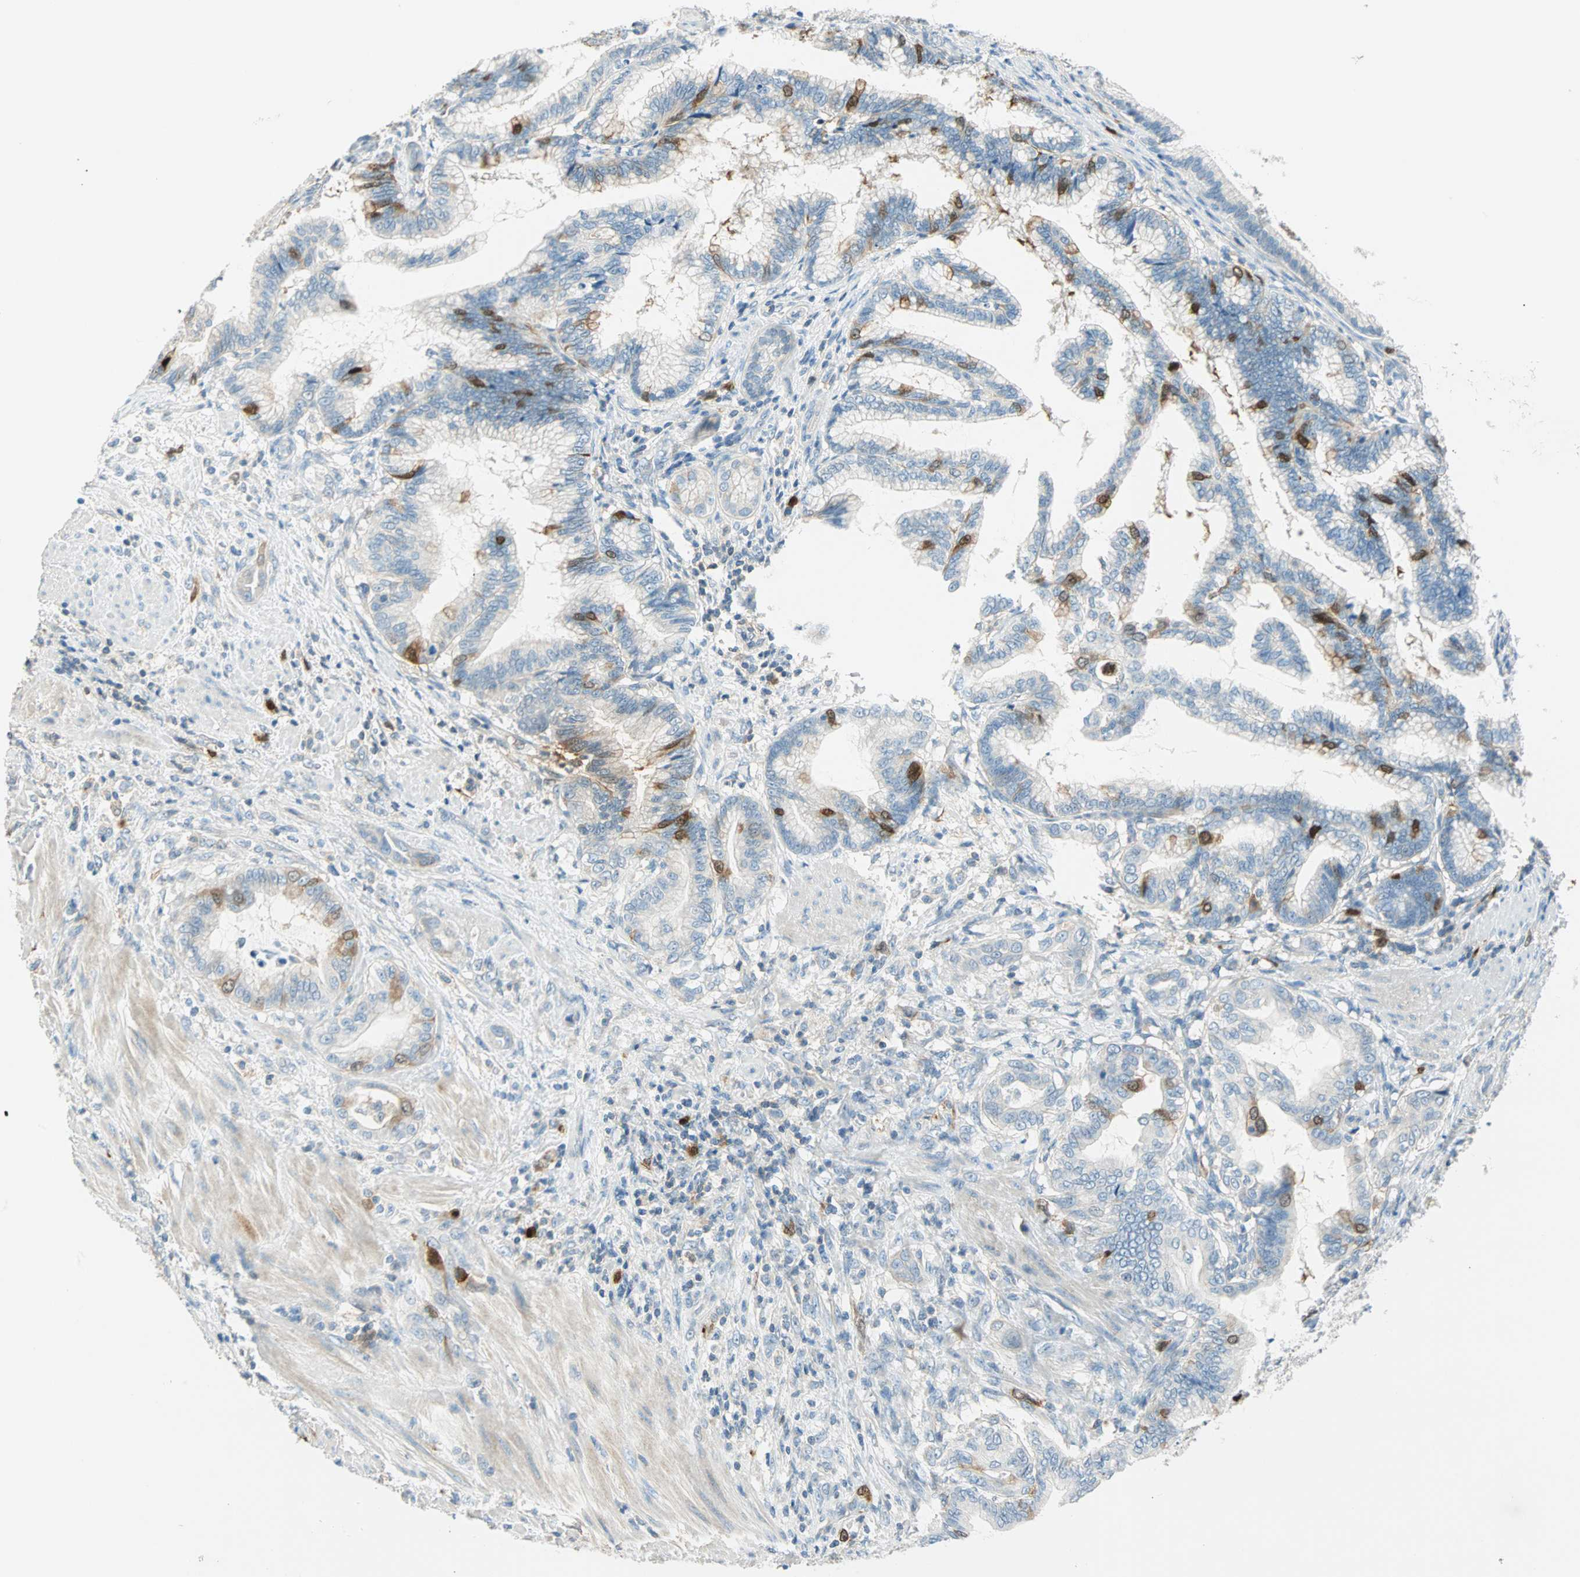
{"staining": {"intensity": "strong", "quantity": "<25%", "location": "nuclear"}, "tissue": "pancreatic cancer", "cell_type": "Tumor cells", "image_type": "cancer", "snomed": [{"axis": "morphology", "description": "Adenocarcinoma, NOS"}, {"axis": "topography", "description": "Pancreas"}], "caption": "Pancreatic cancer (adenocarcinoma) stained for a protein (brown) demonstrates strong nuclear positive expression in about <25% of tumor cells.", "gene": "PTTG1", "patient": {"sex": "female", "age": 64}}